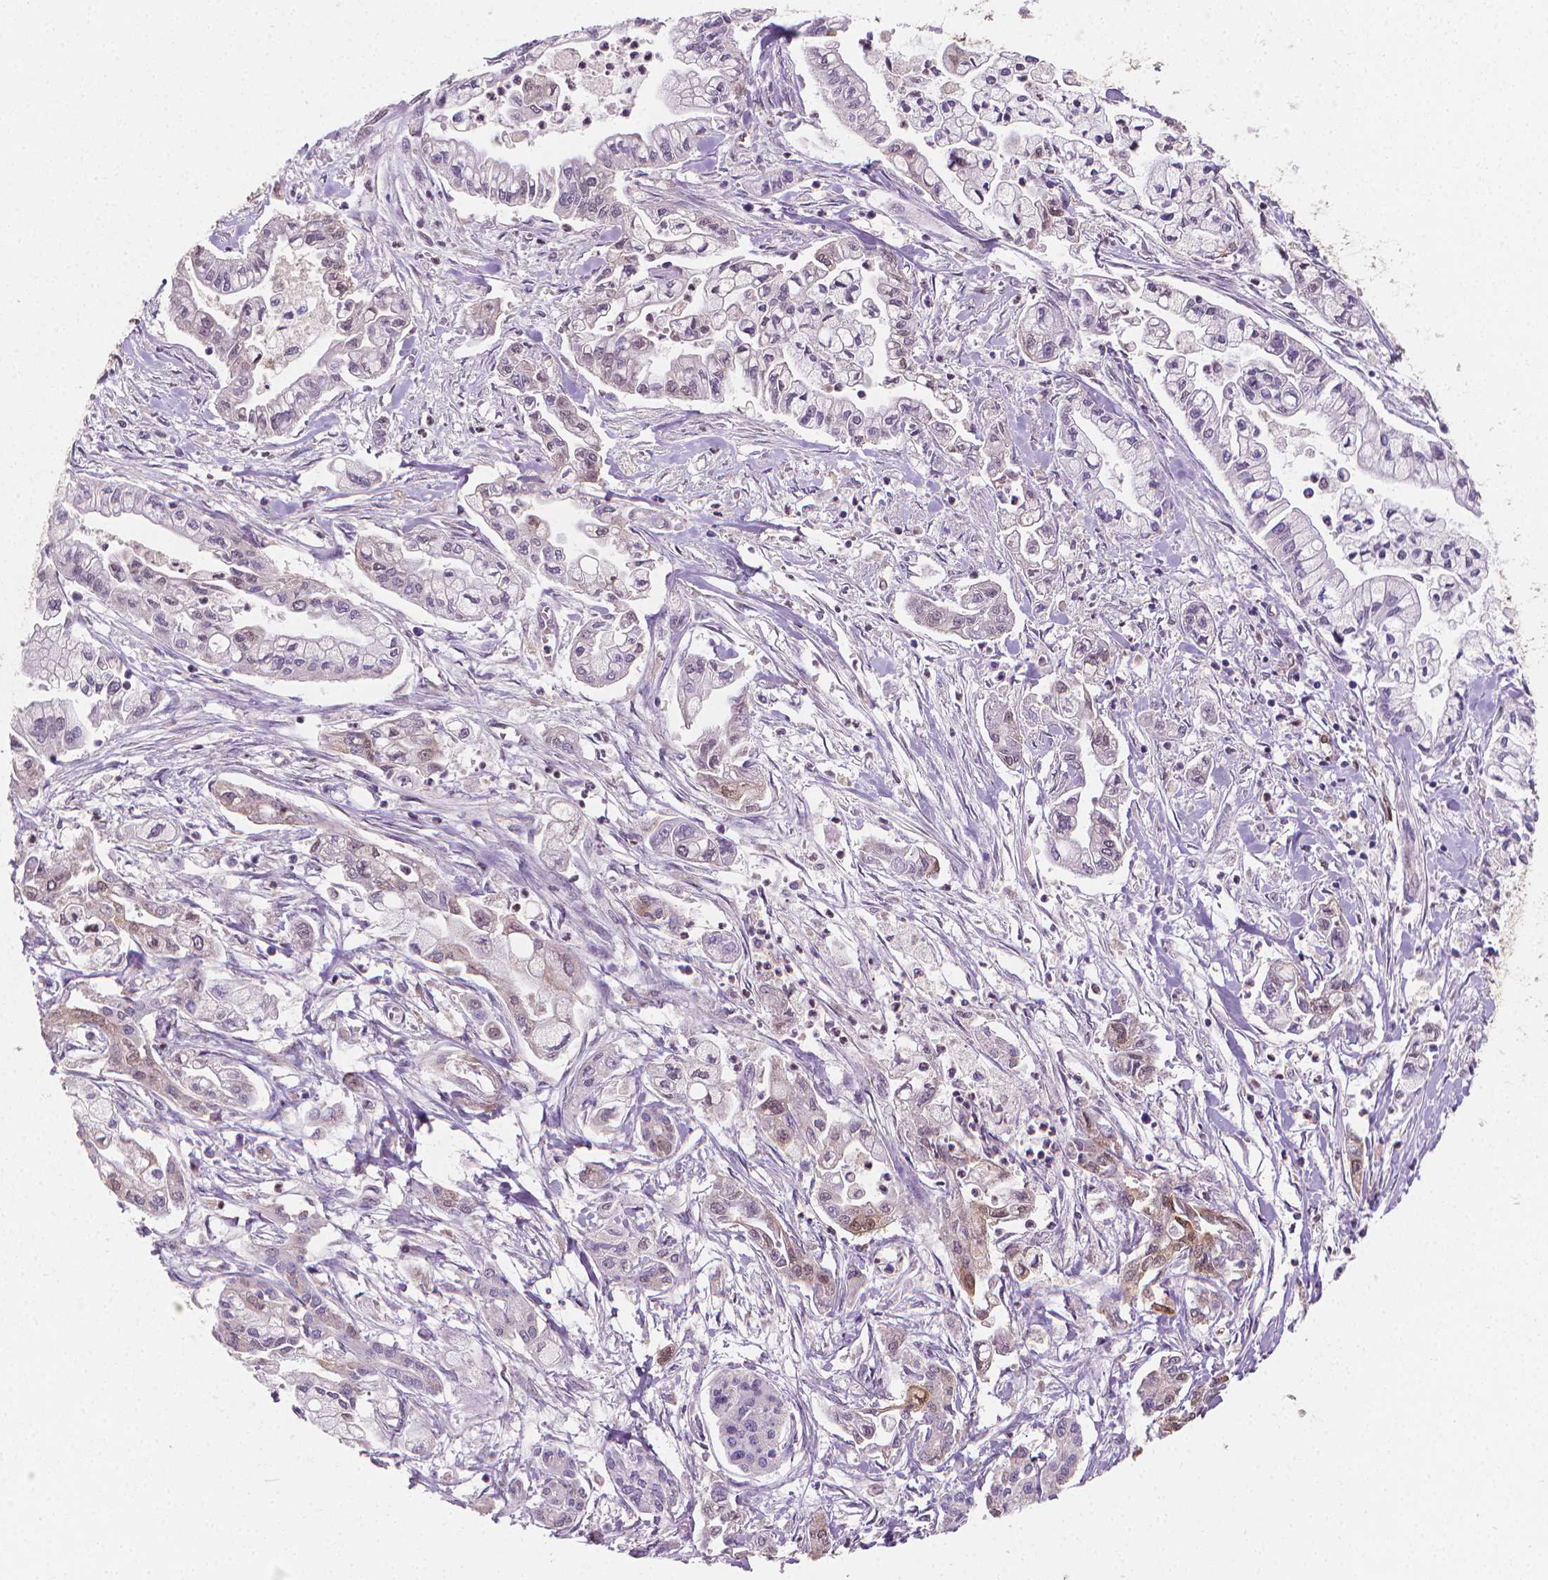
{"staining": {"intensity": "negative", "quantity": "none", "location": "none"}, "tissue": "pancreatic cancer", "cell_type": "Tumor cells", "image_type": "cancer", "snomed": [{"axis": "morphology", "description": "Adenocarcinoma, NOS"}, {"axis": "topography", "description": "Pancreas"}], "caption": "Immunohistochemistry (IHC) of pancreatic adenocarcinoma demonstrates no staining in tumor cells.", "gene": "TNFAIP2", "patient": {"sex": "male", "age": 54}}